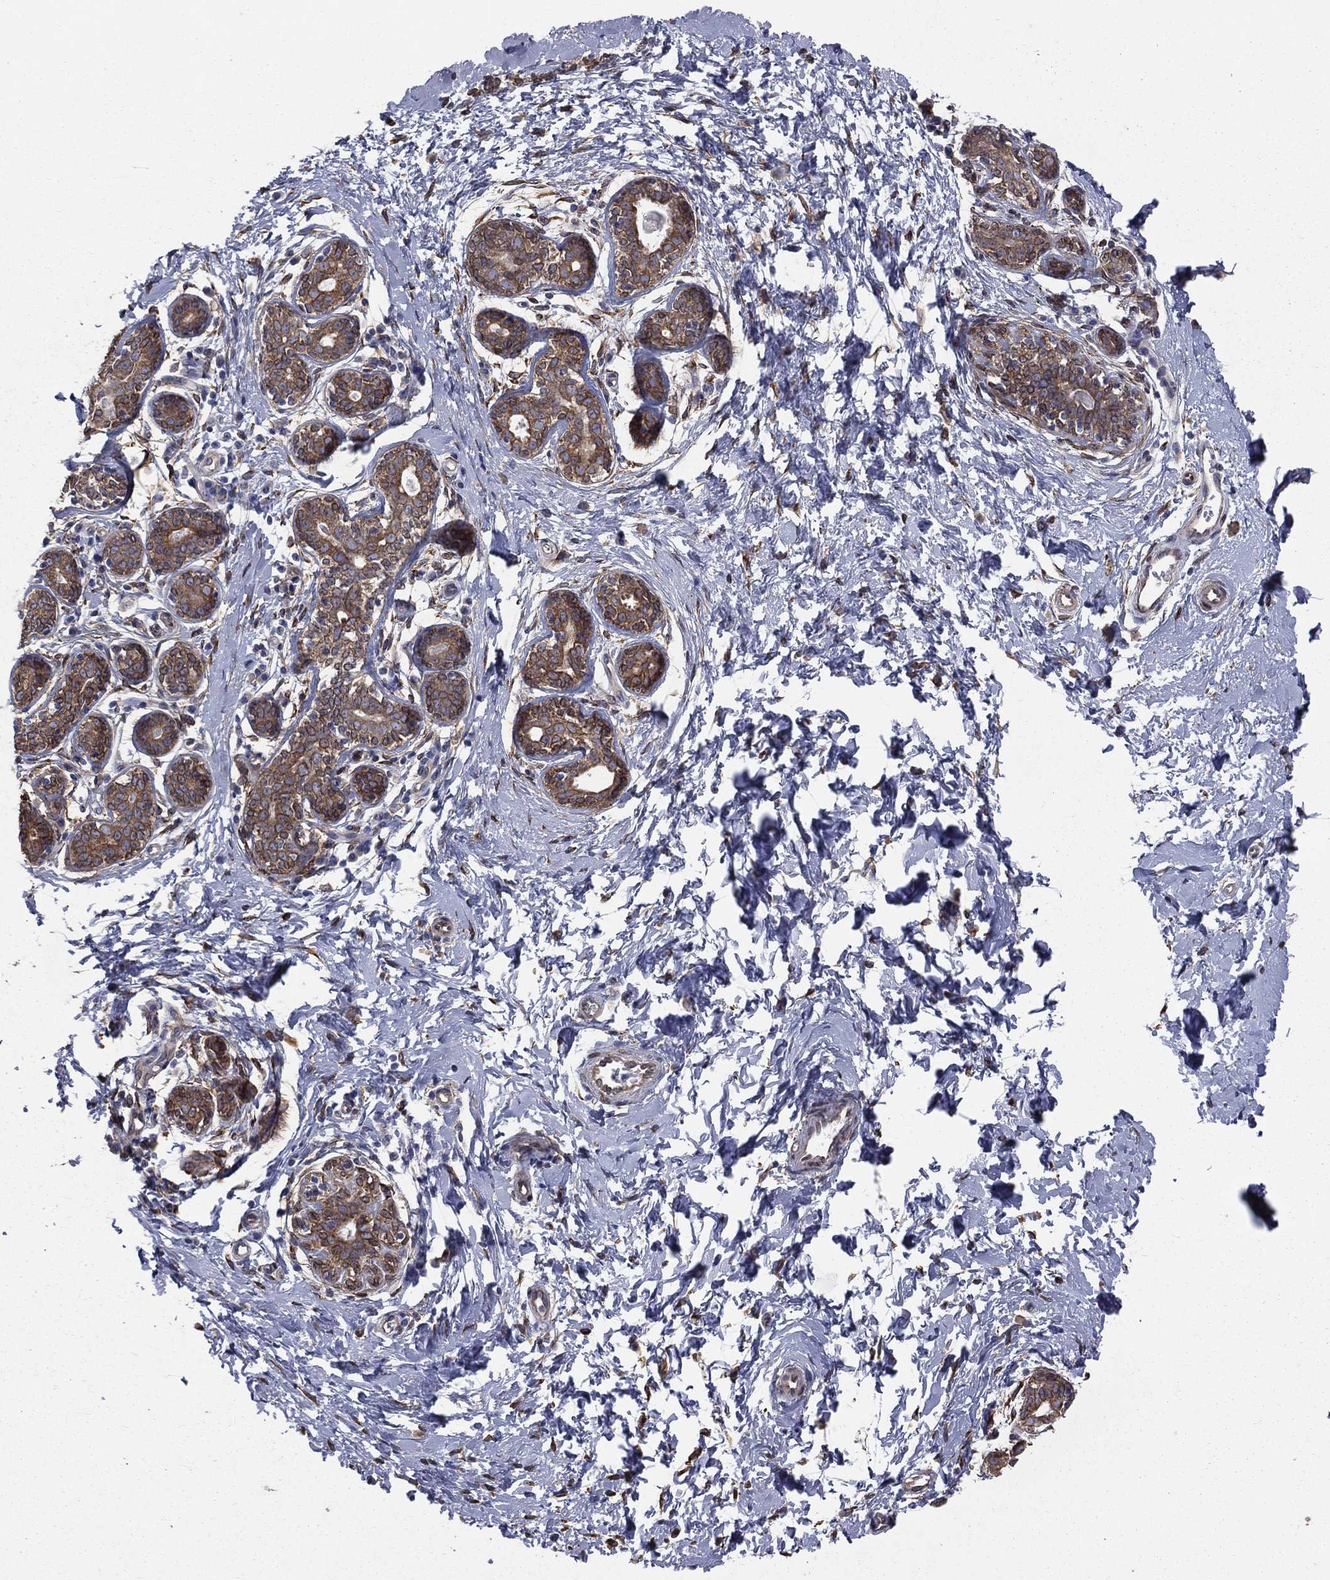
{"staining": {"intensity": "negative", "quantity": "none", "location": "none"}, "tissue": "breast", "cell_type": "Adipocytes", "image_type": "normal", "snomed": [{"axis": "morphology", "description": "Normal tissue, NOS"}, {"axis": "topography", "description": "Breast"}], "caption": "The immunohistochemistry (IHC) photomicrograph has no significant positivity in adipocytes of breast. (DAB (3,3'-diaminobenzidine) IHC, high magnification).", "gene": "PGRMC1", "patient": {"sex": "female", "age": 37}}